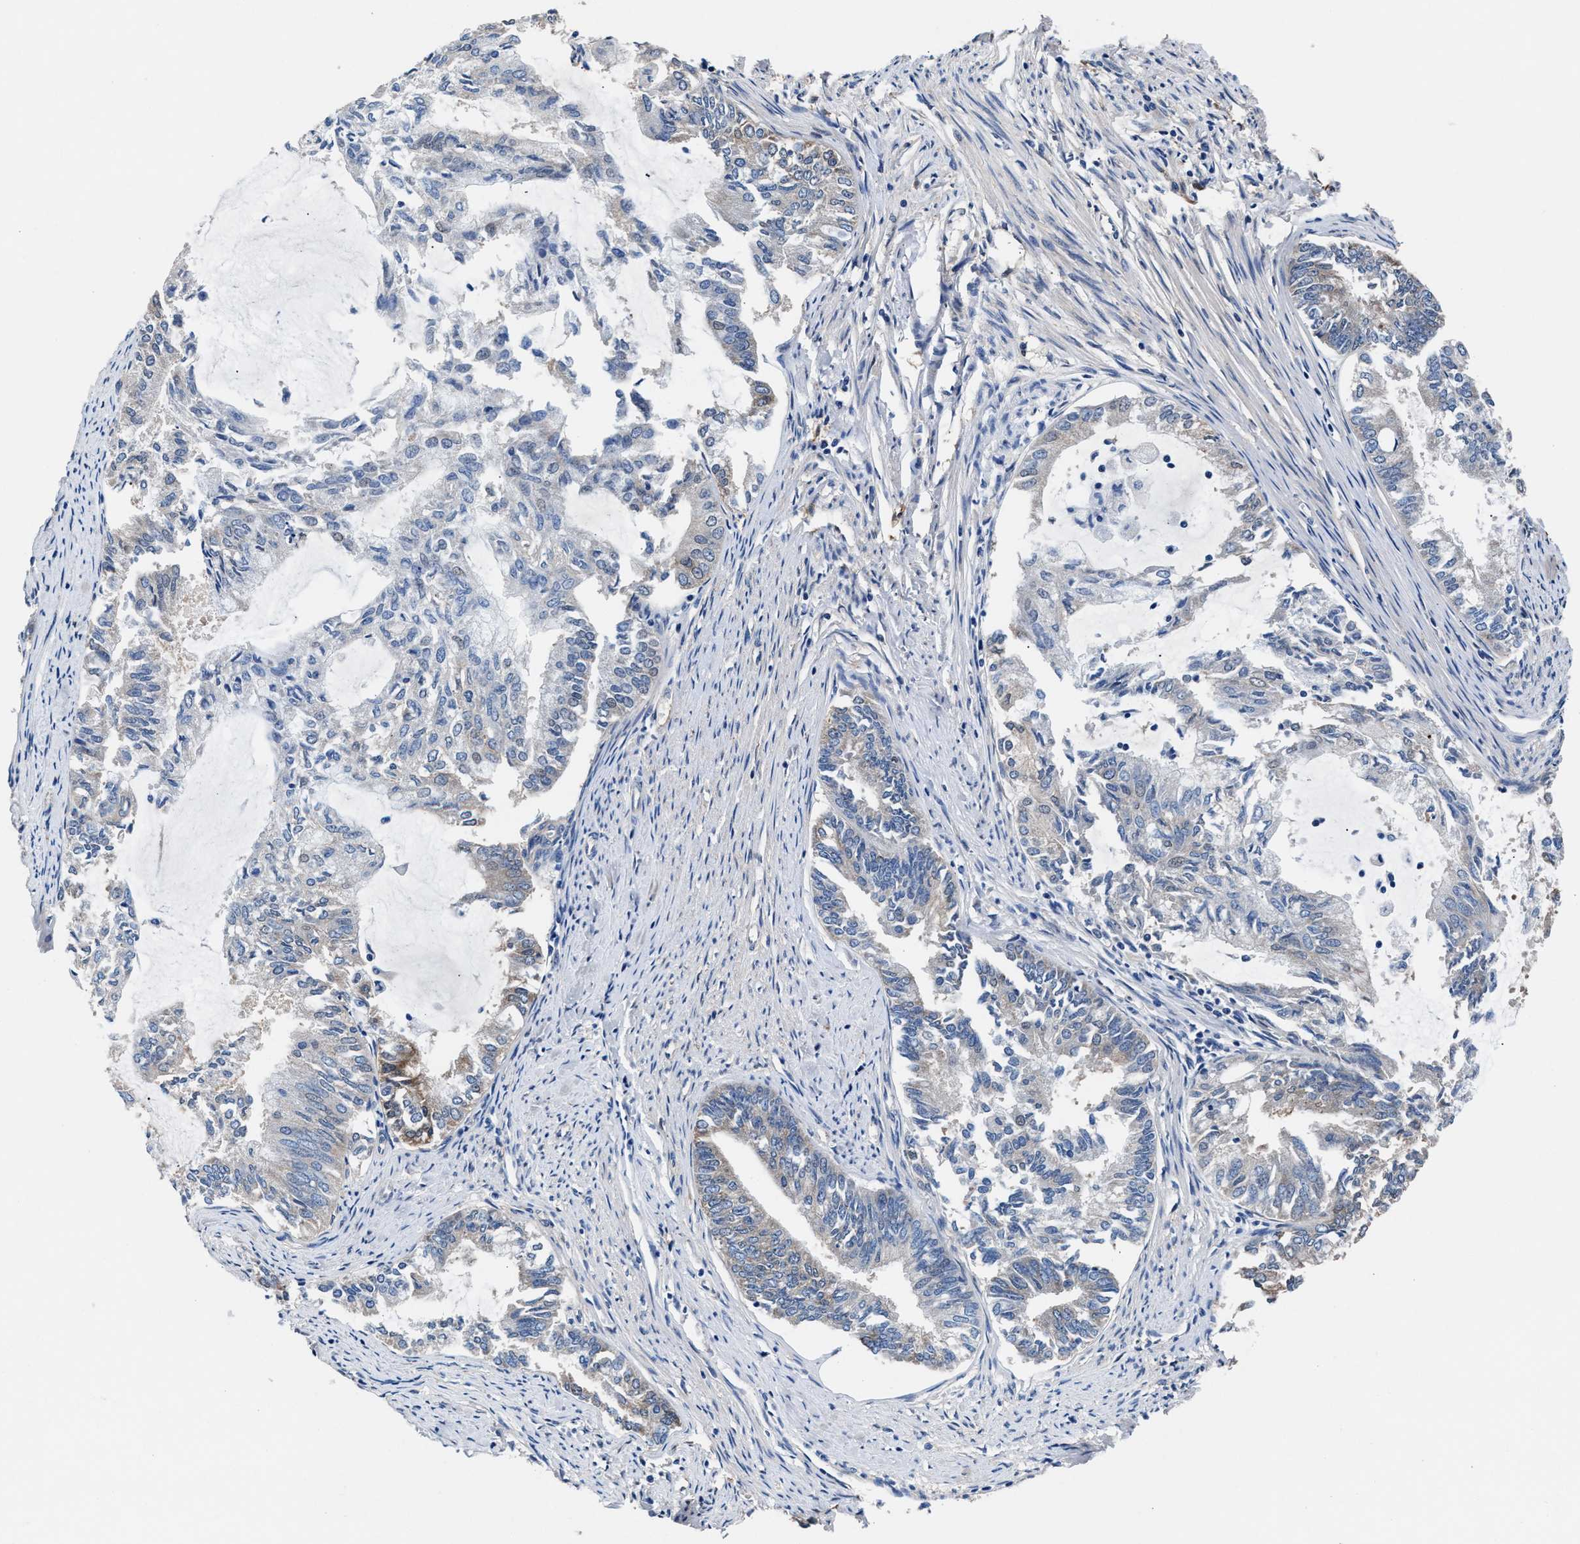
{"staining": {"intensity": "negative", "quantity": "none", "location": "none"}, "tissue": "endometrial cancer", "cell_type": "Tumor cells", "image_type": "cancer", "snomed": [{"axis": "morphology", "description": "Adenocarcinoma, NOS"}, {"axis": "topography", "description": "Endometrium"}], "caption": "Immunohistochemistry (IHC) micrograph of neoplastic tissue: adenocarcinoma (endometrial) stained with DAB exhibits no significant protein staining in tumor cells.", "gene": "SH3GL1", "patient": {"sex": "female", "age": 86}}